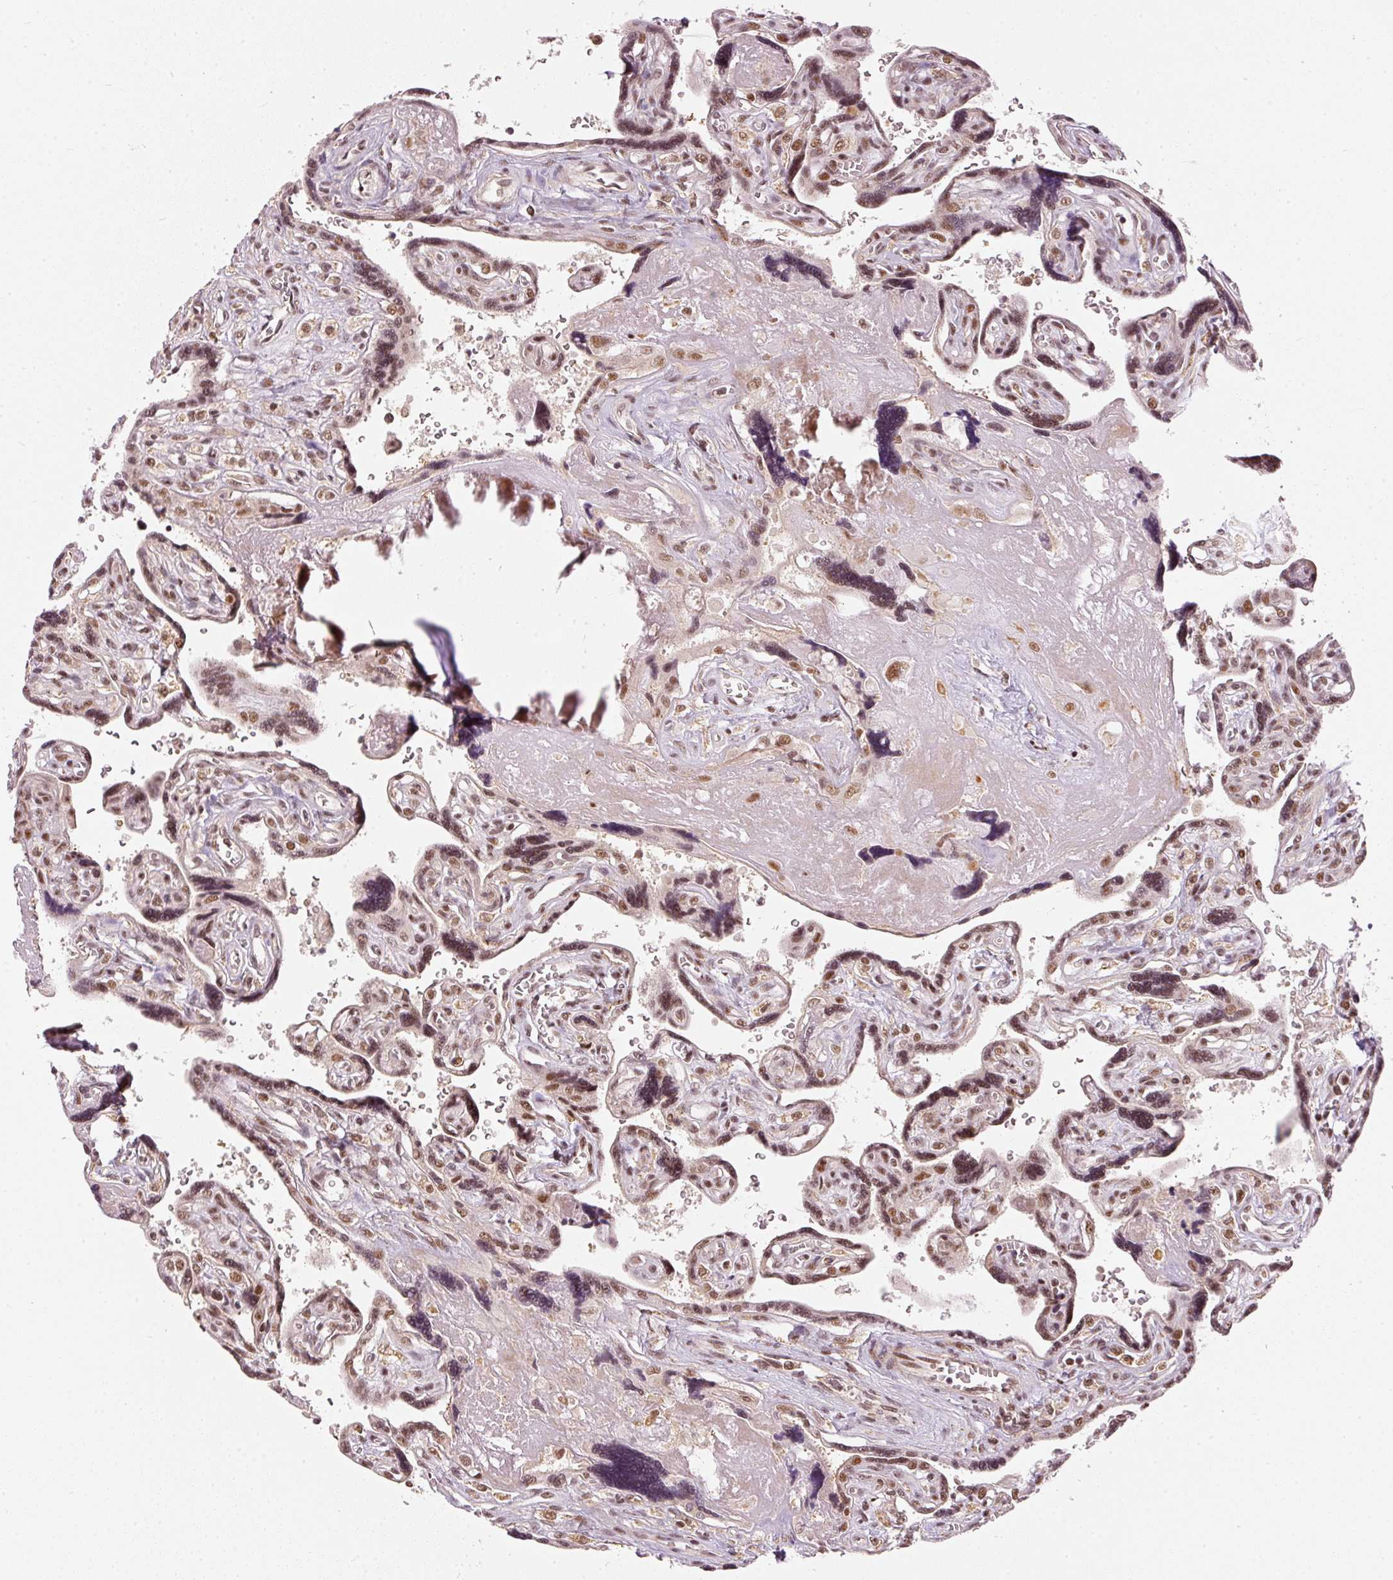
{"staining": {"intensity": "moderate", "quantity": ">75%", "location": "nuclear"}, "tissue": "placenta", "cell_type": "Decidual cells", "image_type": "normal", "snomed": [{"axis": "morphology", "description": "Normal tissue, NOS"}, {"axis": "topography", "description": "Placenta"}], "caption": "An immunohistochemistry micrograph of unremarkable tissue is shown. Protein staining in brown labels moderate nuclear positivity in placenta within decidual cells.", "gene": "THOC6", "patient": {"sex": "female", "age": 39}}